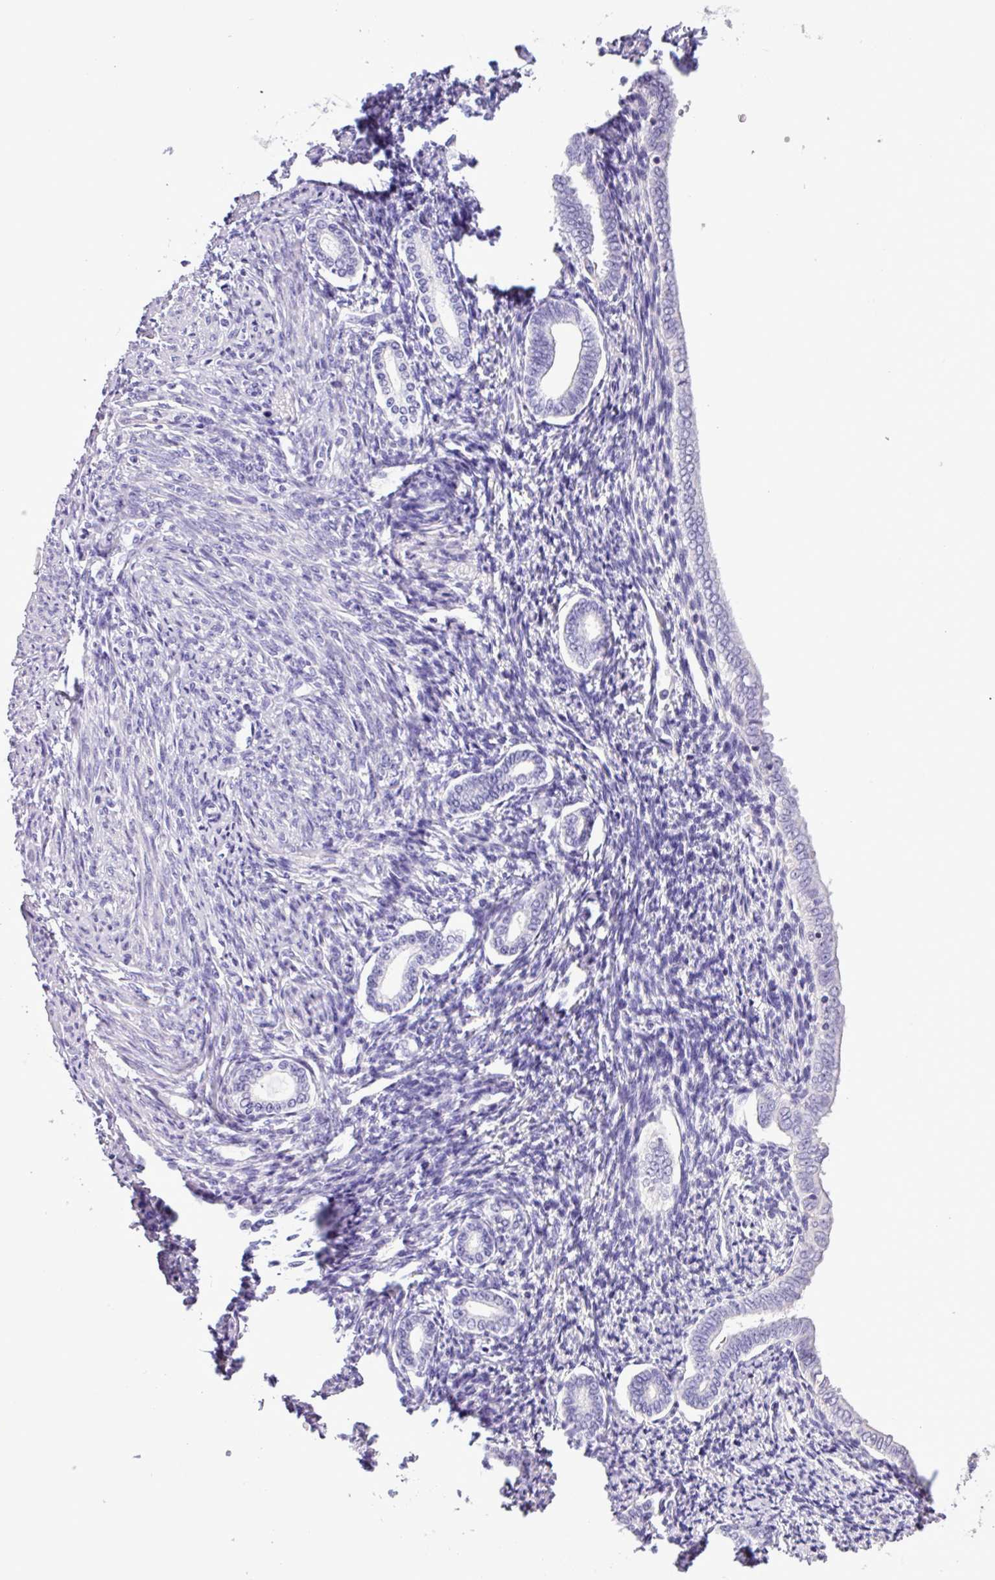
{"staining": {"intensity": "negative", "quantity": "none", "location": "none"}, "tissue": "endometrium", "cell_type": "Cells in endometrial stroma", "image_type": "normal", "snomed": [{"axis": "morphology", "description": "Normal tissue, NOS"}, {"axis": "topography", "description": "Endometrium"}], "caption": "Cells in endometrial stroma are negative for brown protein staining in unremarkable endometrium. (Immunohistochemistry, brightfield microscopy, high magnification).", "gene": "ZNF334", "patient": {"sex": "female", "age": 63}}